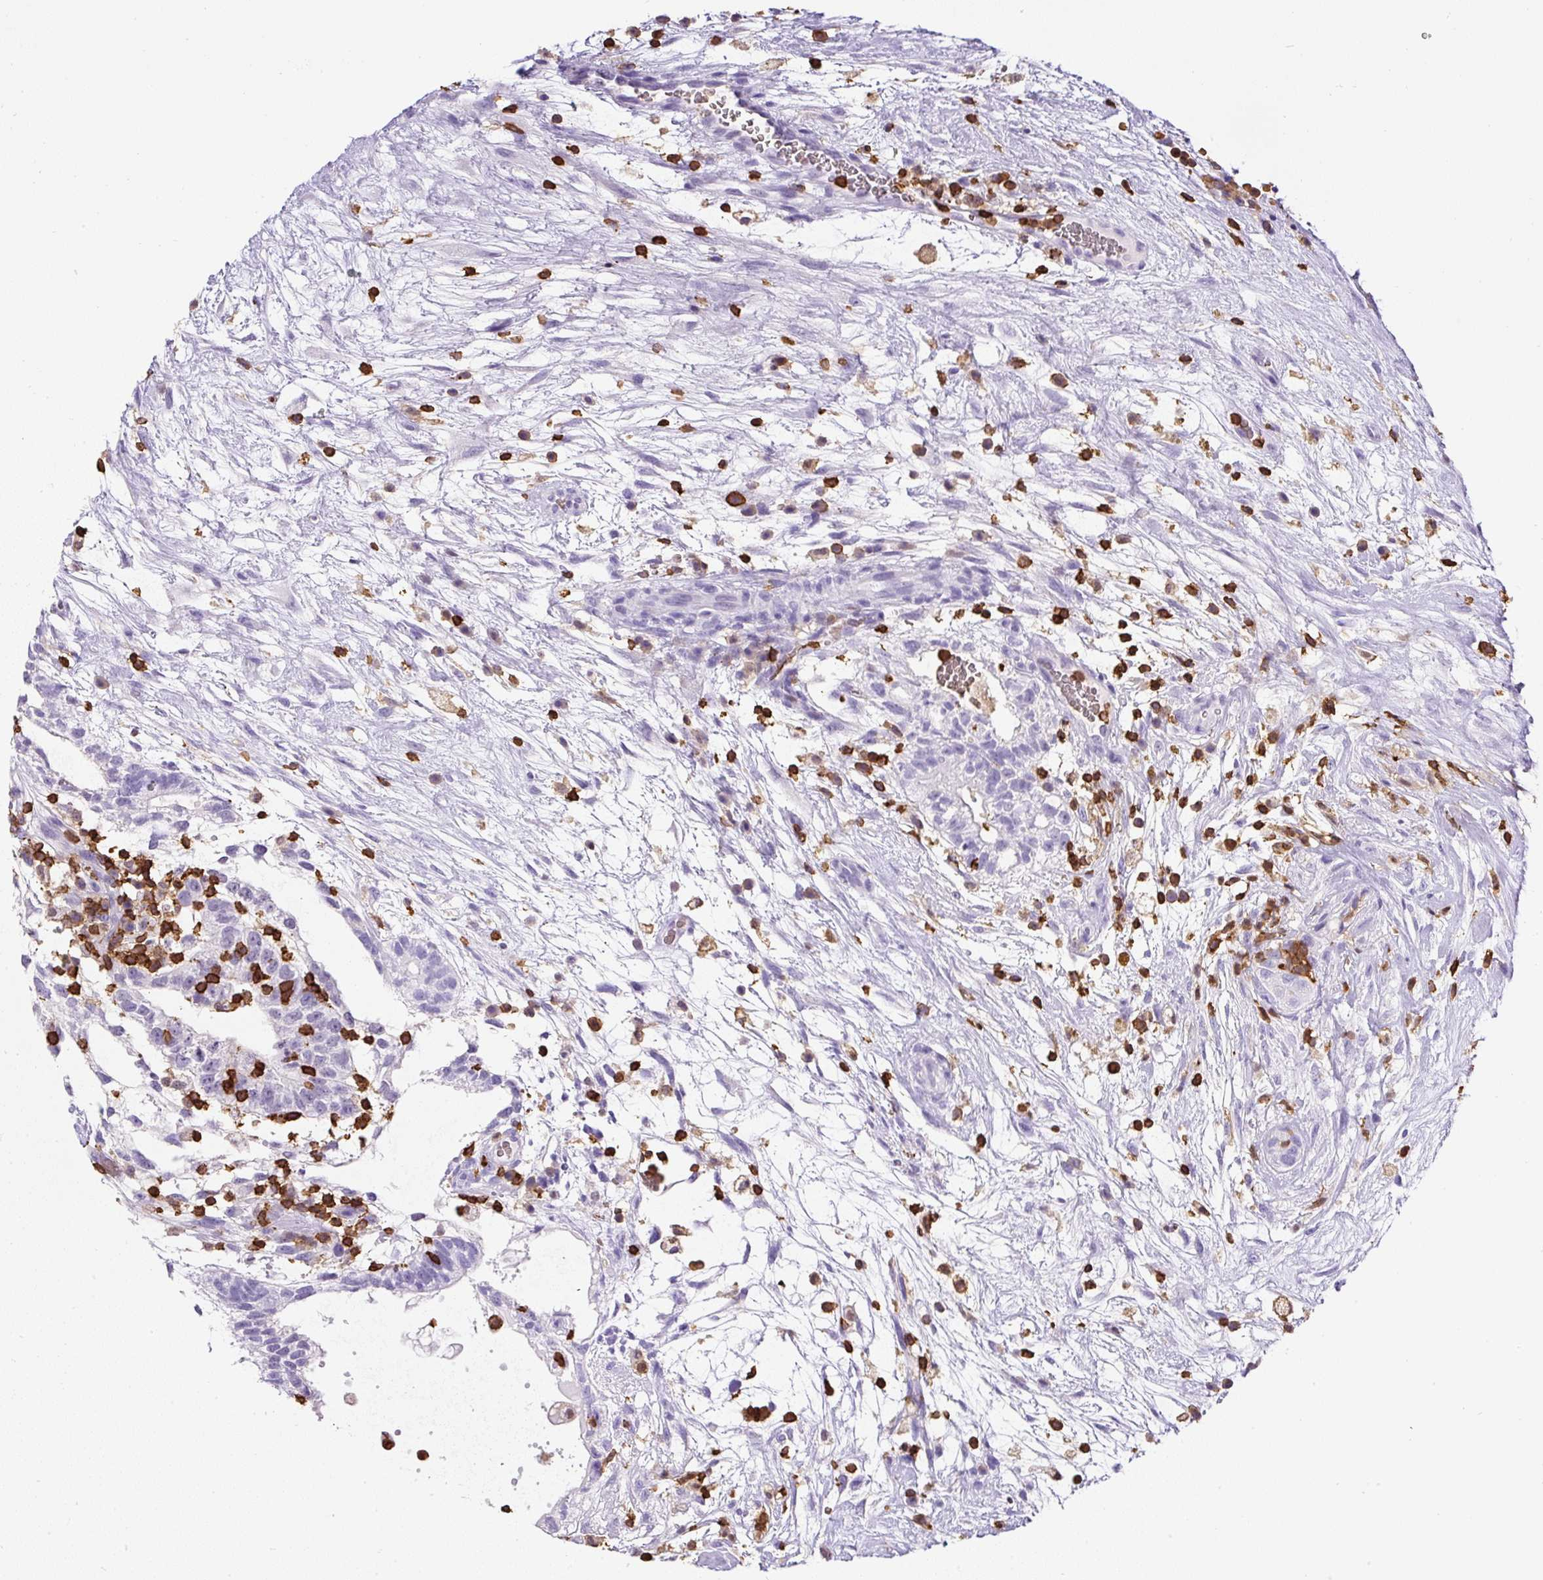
{"staining": {"intensity": "negative", "quantity": "none", "location": "none"}, "tissue": "testis cancer", "cell_type": "Tumor cells", "image_type": "cancer", "snomed": [{"axis": "morphology", "description": "Carcinoma, Embryonal, NOS"}, {"axis": "topography", "description": "Testis"}], "caption": "Immunohistochemistry (IHC) of embryonal carcinoma (testis) reveals no expression in tumor cells. (DAB IHC visualized using brightfield microscopy, high magnification).", "gene": "FAM228B", "patient": {"sex": "male", "age": 32}}